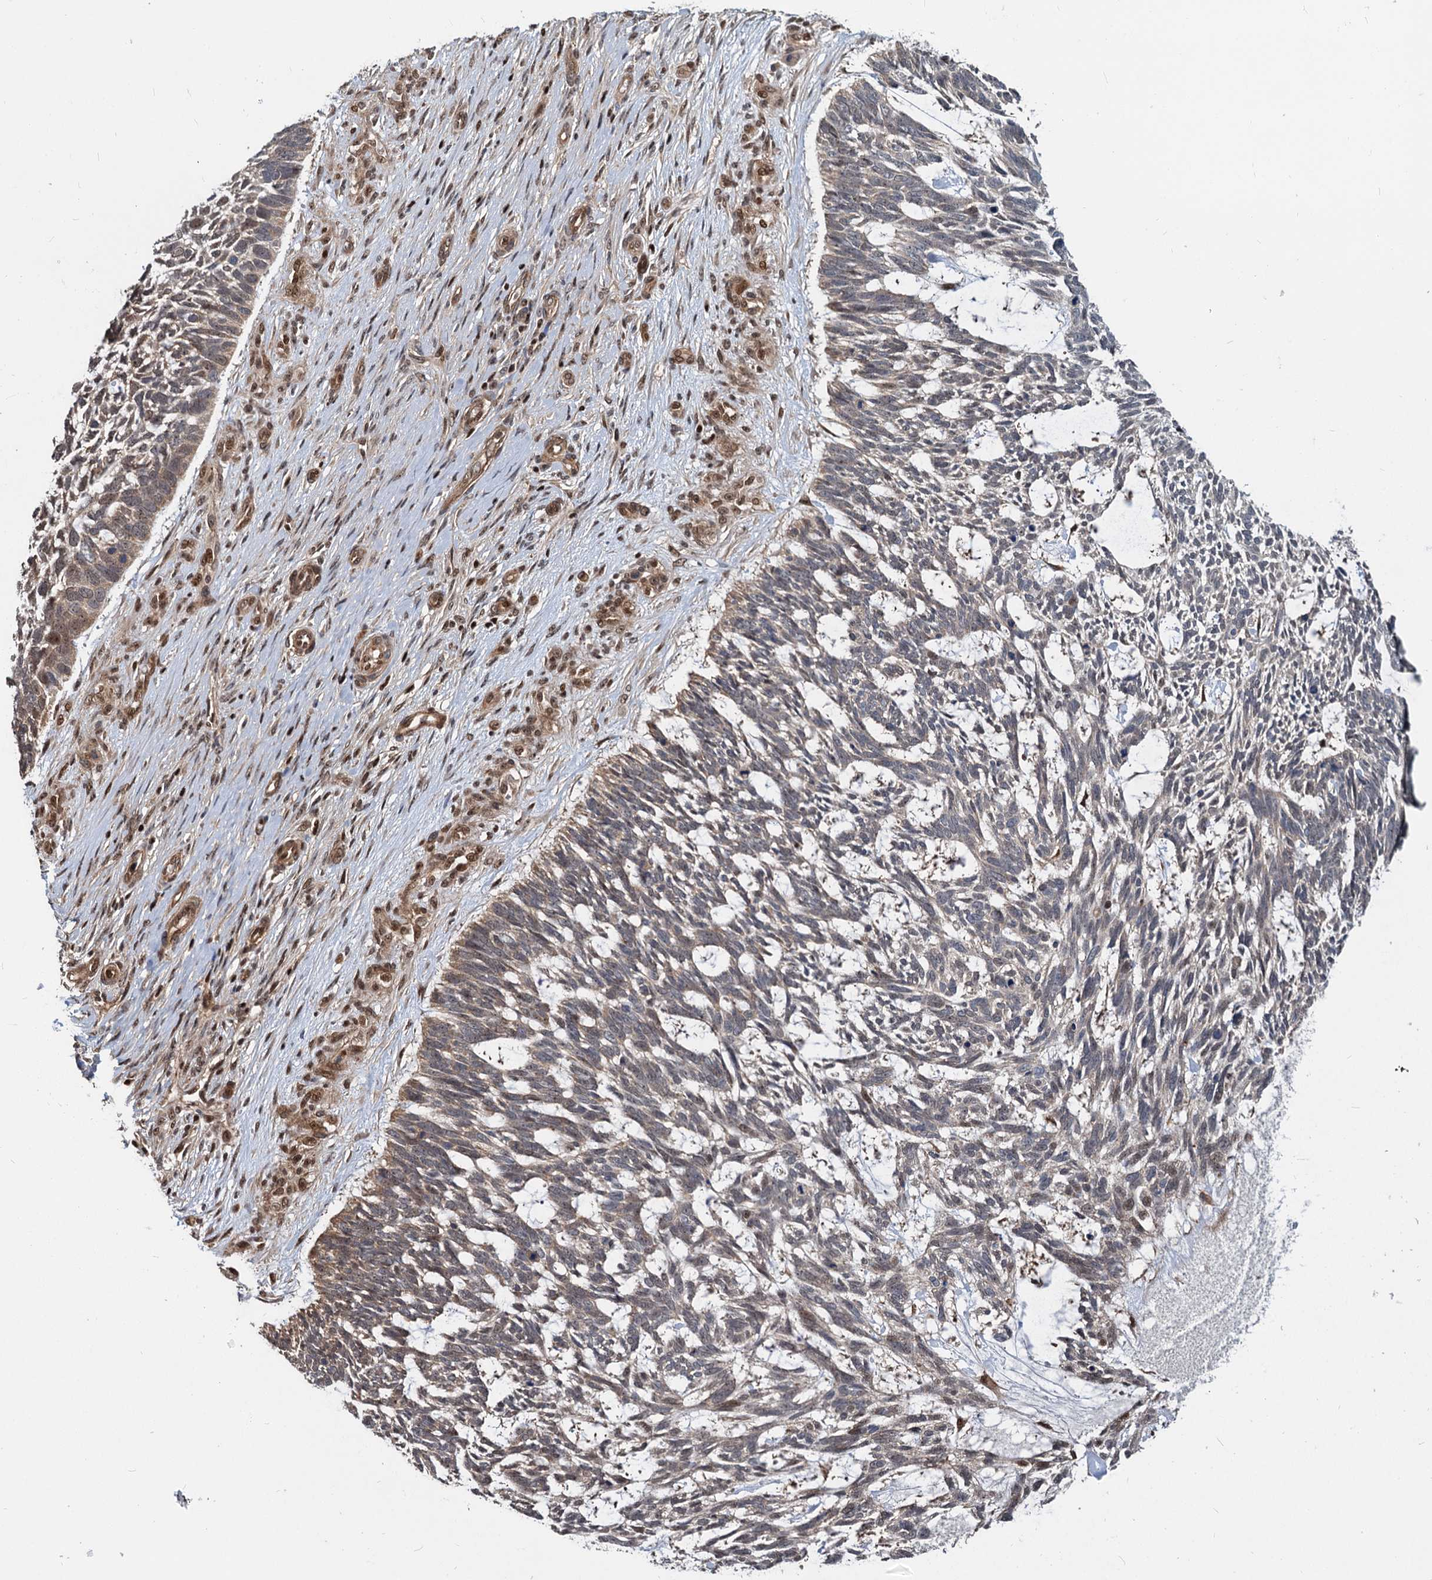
{"staining": {"intensity": "moderate", "quantity": "25%-75%", "location": "cytoplasmic/membranous,nuclear"}, "tissue": "skin cancer", "cell_type": "Tumor cells", "image_type": "cancer", "snomed": [{"axis": "morphology", "description": "Basal cell carcinoma"}, {"axis": "topography", "description": "Skin"}], "caption": "A high-resolution image shows IHC staining of basal cell carcinoma (skin), which shows moderate cytoplasmic/membranous and nuclear positivity in about 25%-75% of tumor cells.", "gene": "UBLCP1", "patient": {"sex": "male", "age": 88}}